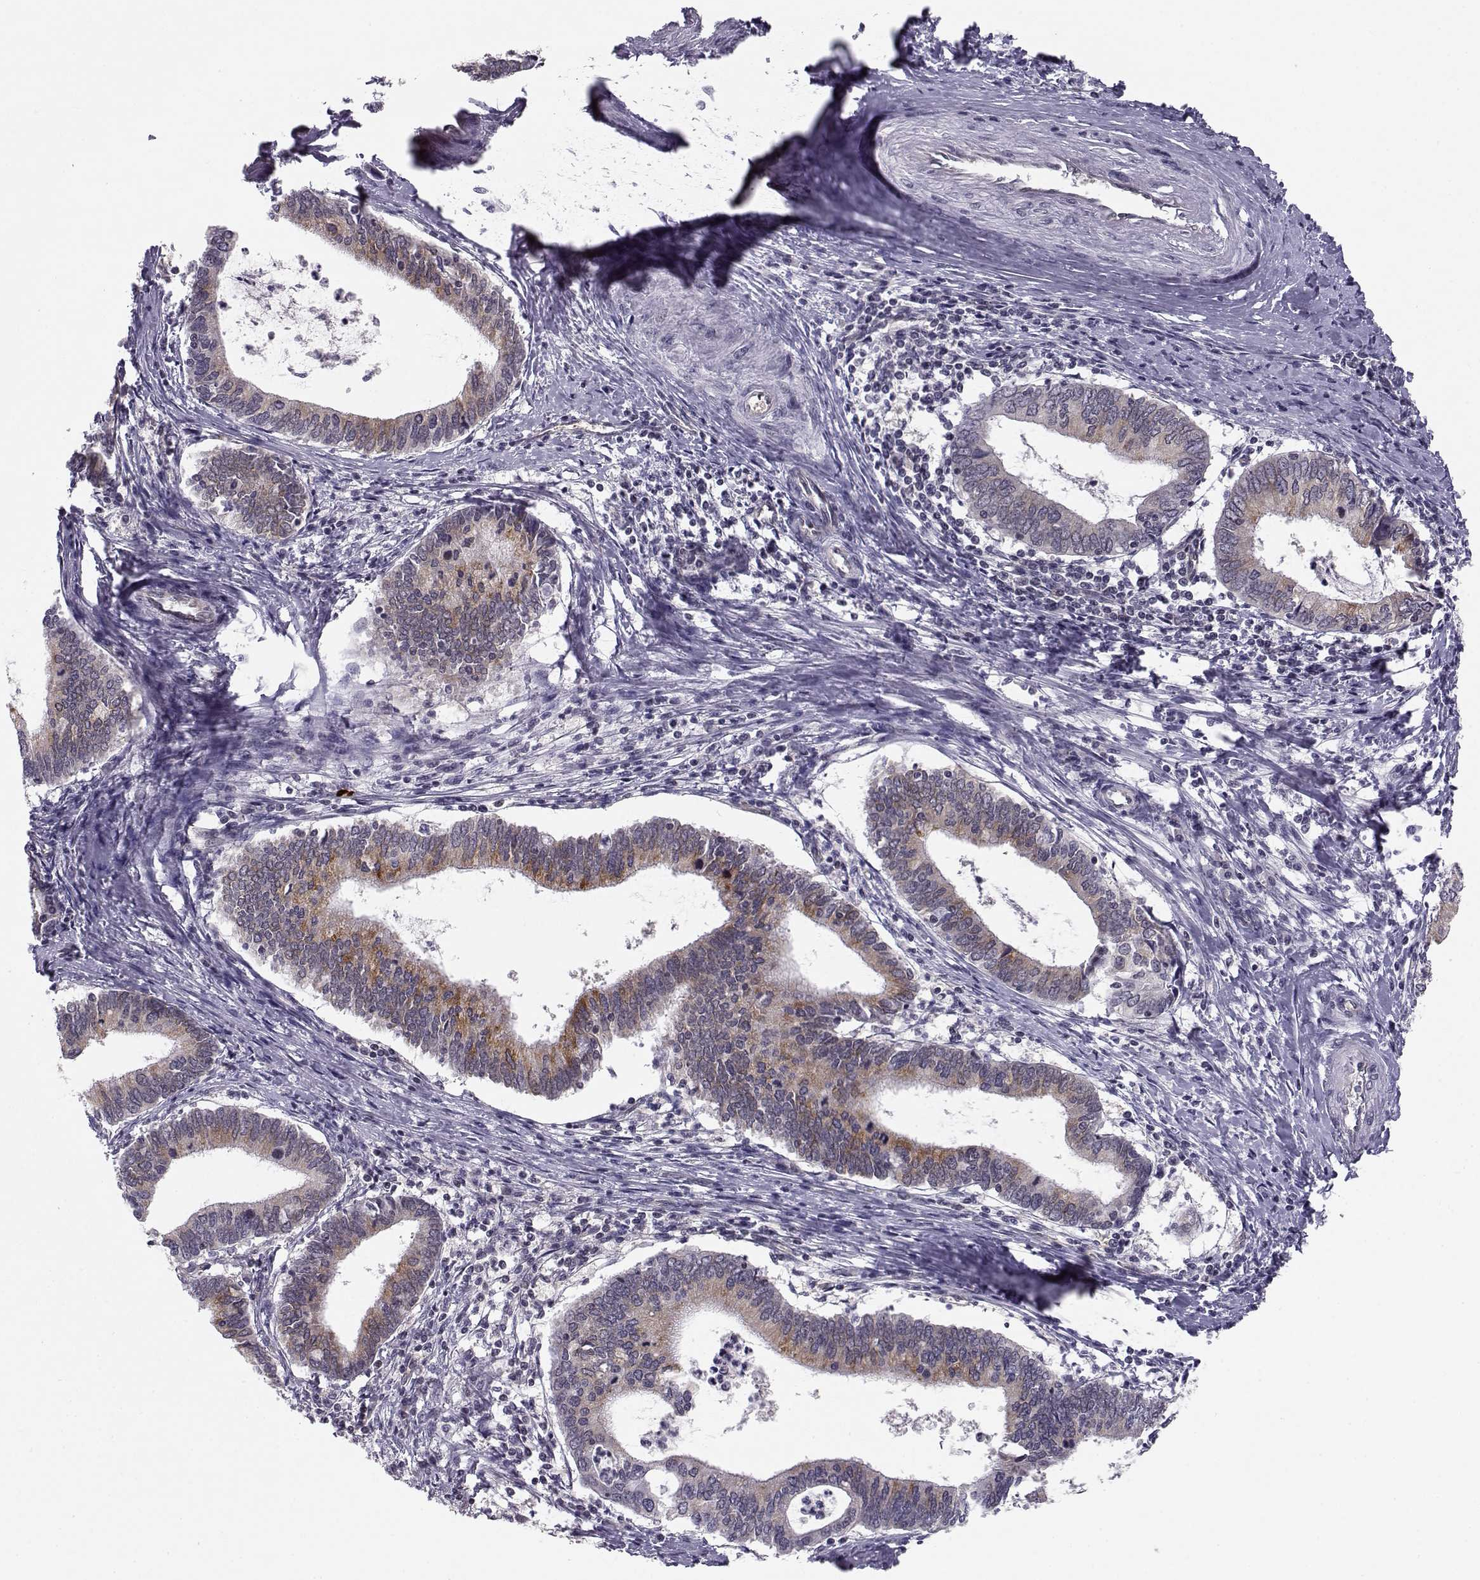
{"staining": {"intensity": "strong", "quantity": "<25%", "location": "cytoplasmic/membranous"}, "tissue": "cervical cancer", "cell_type": "Tumor cells", "image_type": "cancer", "snomed": [{"axis": "morphology", "description": "Adenocarcinoma, NOS"}, {"axis": "topography", "description": "Cervix"}], "caption": "Human cervical adenocarcinoma stained with a brown dye displays strong cytoplasmic/membranous positive expression in about <25% of tumor cells.", "gene": "KIF13B", "patient": {"sex": "female", "age": 42}}